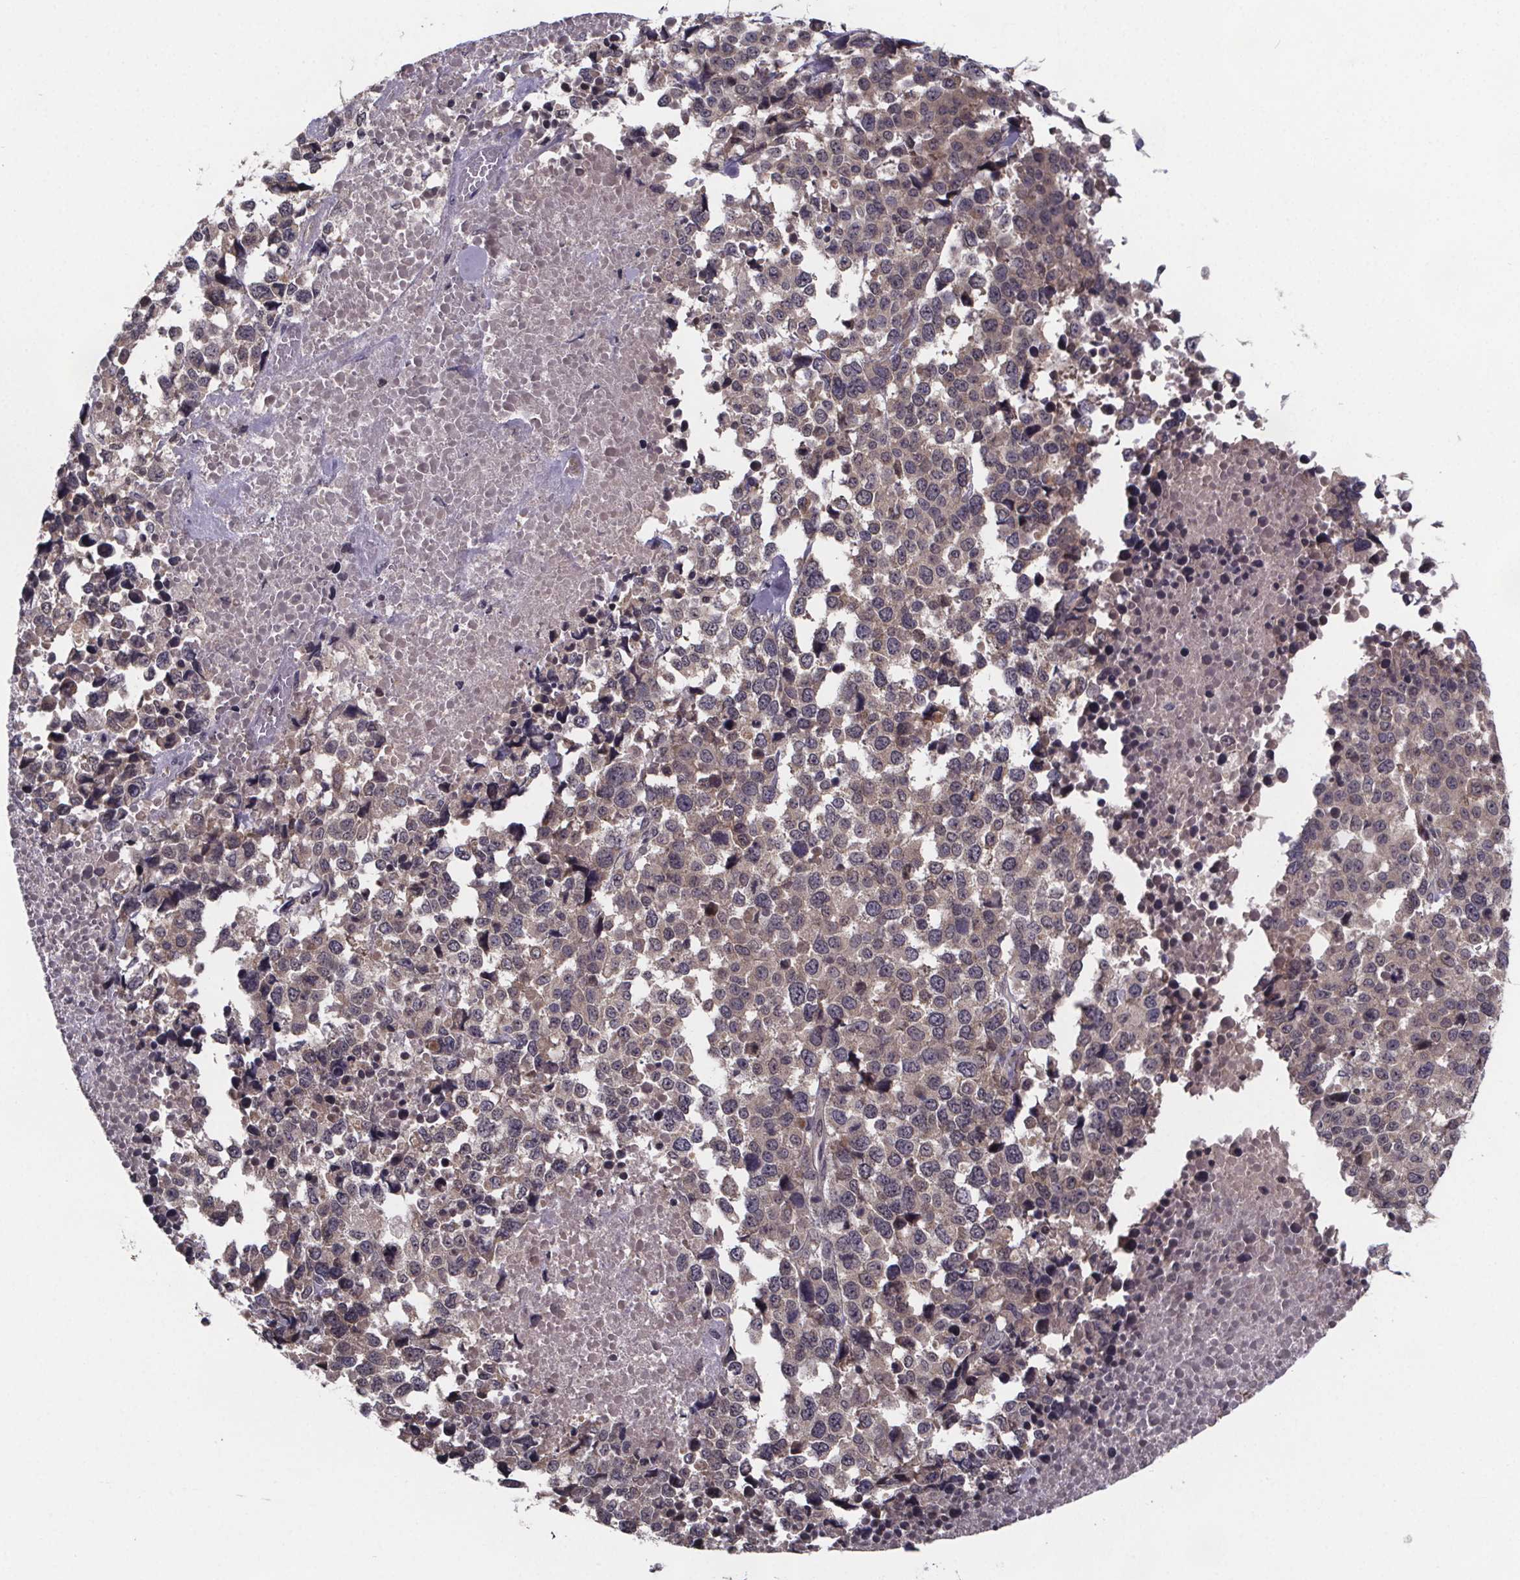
{"staining": {"intensity": "weak", "quantity": "<25%", "location": "cytoplasmic/membranous"}, "tissue": "melanoma", "cell_type": "Tumor cells", "image_type": "cancer", "snomed": [{"axis": "morphology", "description": "Malignant melanoma, Metastatic site"}, {"axis": "topography", "description": "Skin"}], "caption": "The photomicrograph demonstrates no significant positivity in tumor cells of melanoma. (DAB IHC, high magnification).", "gene": "FN3KRP", "patient": {"sex": "male", "age": 84}}